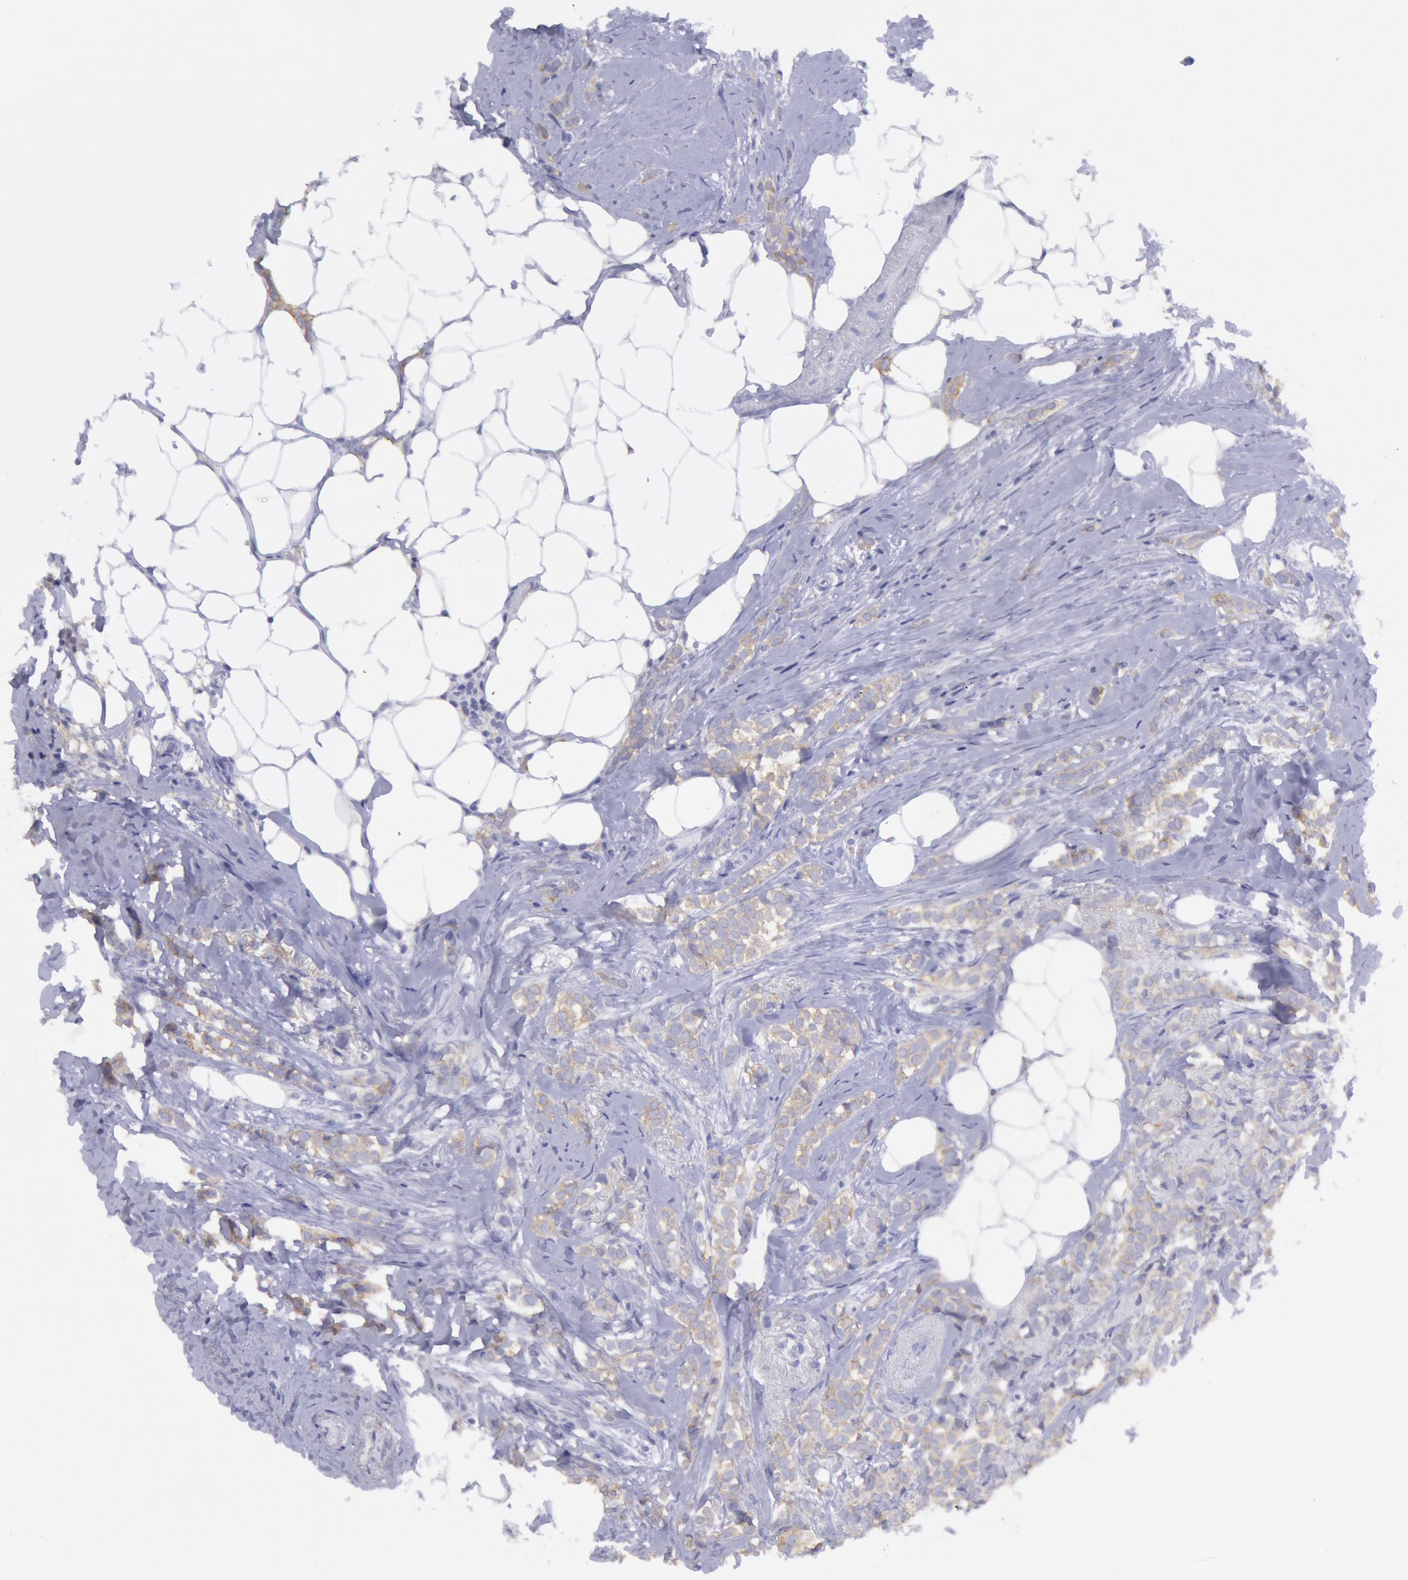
{"staining": {"intensity": "negative", "quantity": "none", "location": "none"}, "tissue": "breast cancer", "cell_type": "Tumor cells", "image_type": "cancer", "snomed": [{"axis": "morphology", "description": "Lobular carcinoma"}, {"axis": "topography", "description": "Breast"}], "caption": "IHC of breast lobular carcinoma shows no positivity in tumor cells. The staining is performed using DAB brown chromogen with nuclei counter-stained in using hematoxylin.", "gene": "MYH7", "patient": {"sex": "female", "age": 56}}